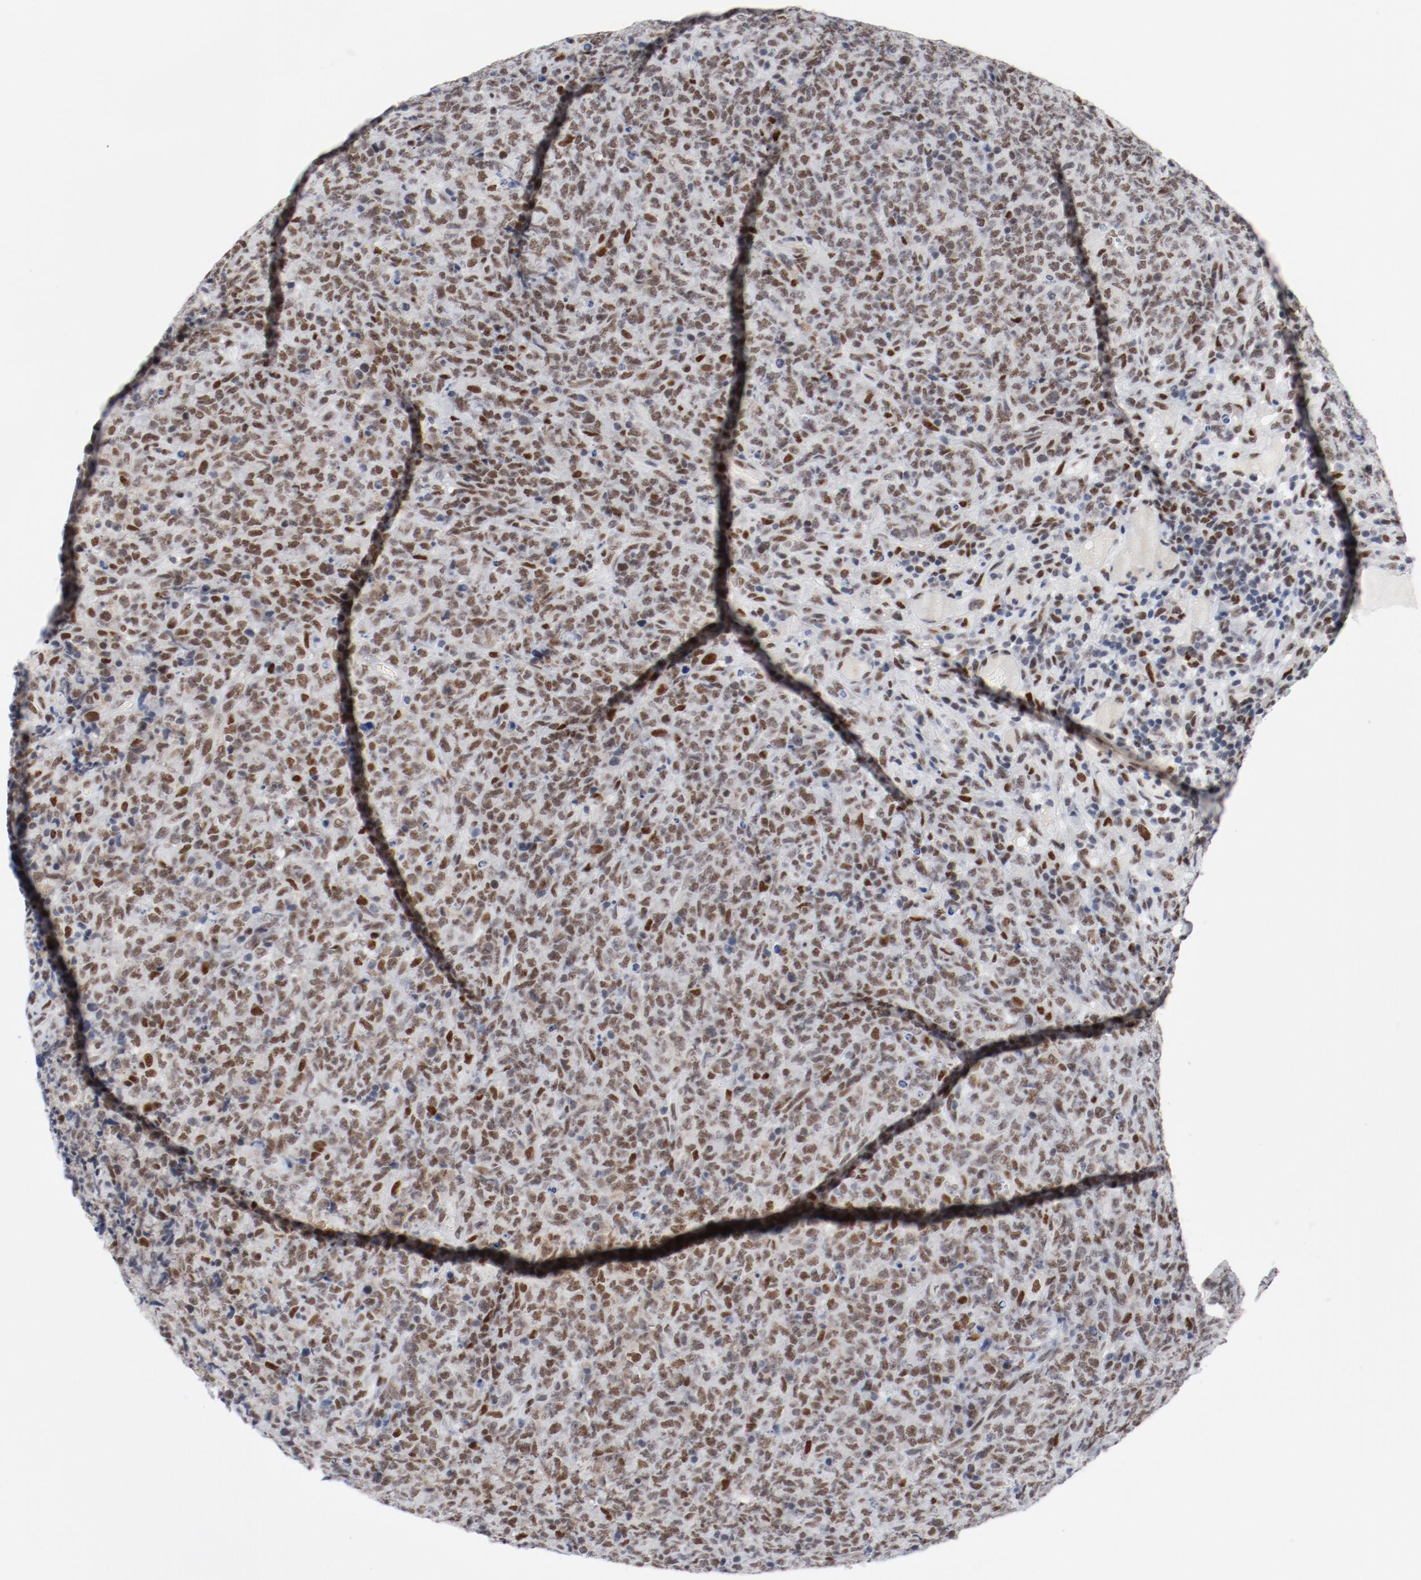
{"staining": {"intensity": "moderate", "quantity": ">75%", "location": "nuclear"}, "tissue": "lymphoma", "cell_type": "Tumor cells", "image_type": "cancer", "snomed": [{"axis": "morphology", "description": "Malignant lymphoma, non-Hodgkin's type, High grade"}, {"axis": "topography", "description": "Tonsil"}], "caption": "Protein staining displays moderate nuclear expression in approximately >75% of tumor cells in lymphoma.", "gene": "ARNT", "patient": {"sex": "female", "age": 36}}